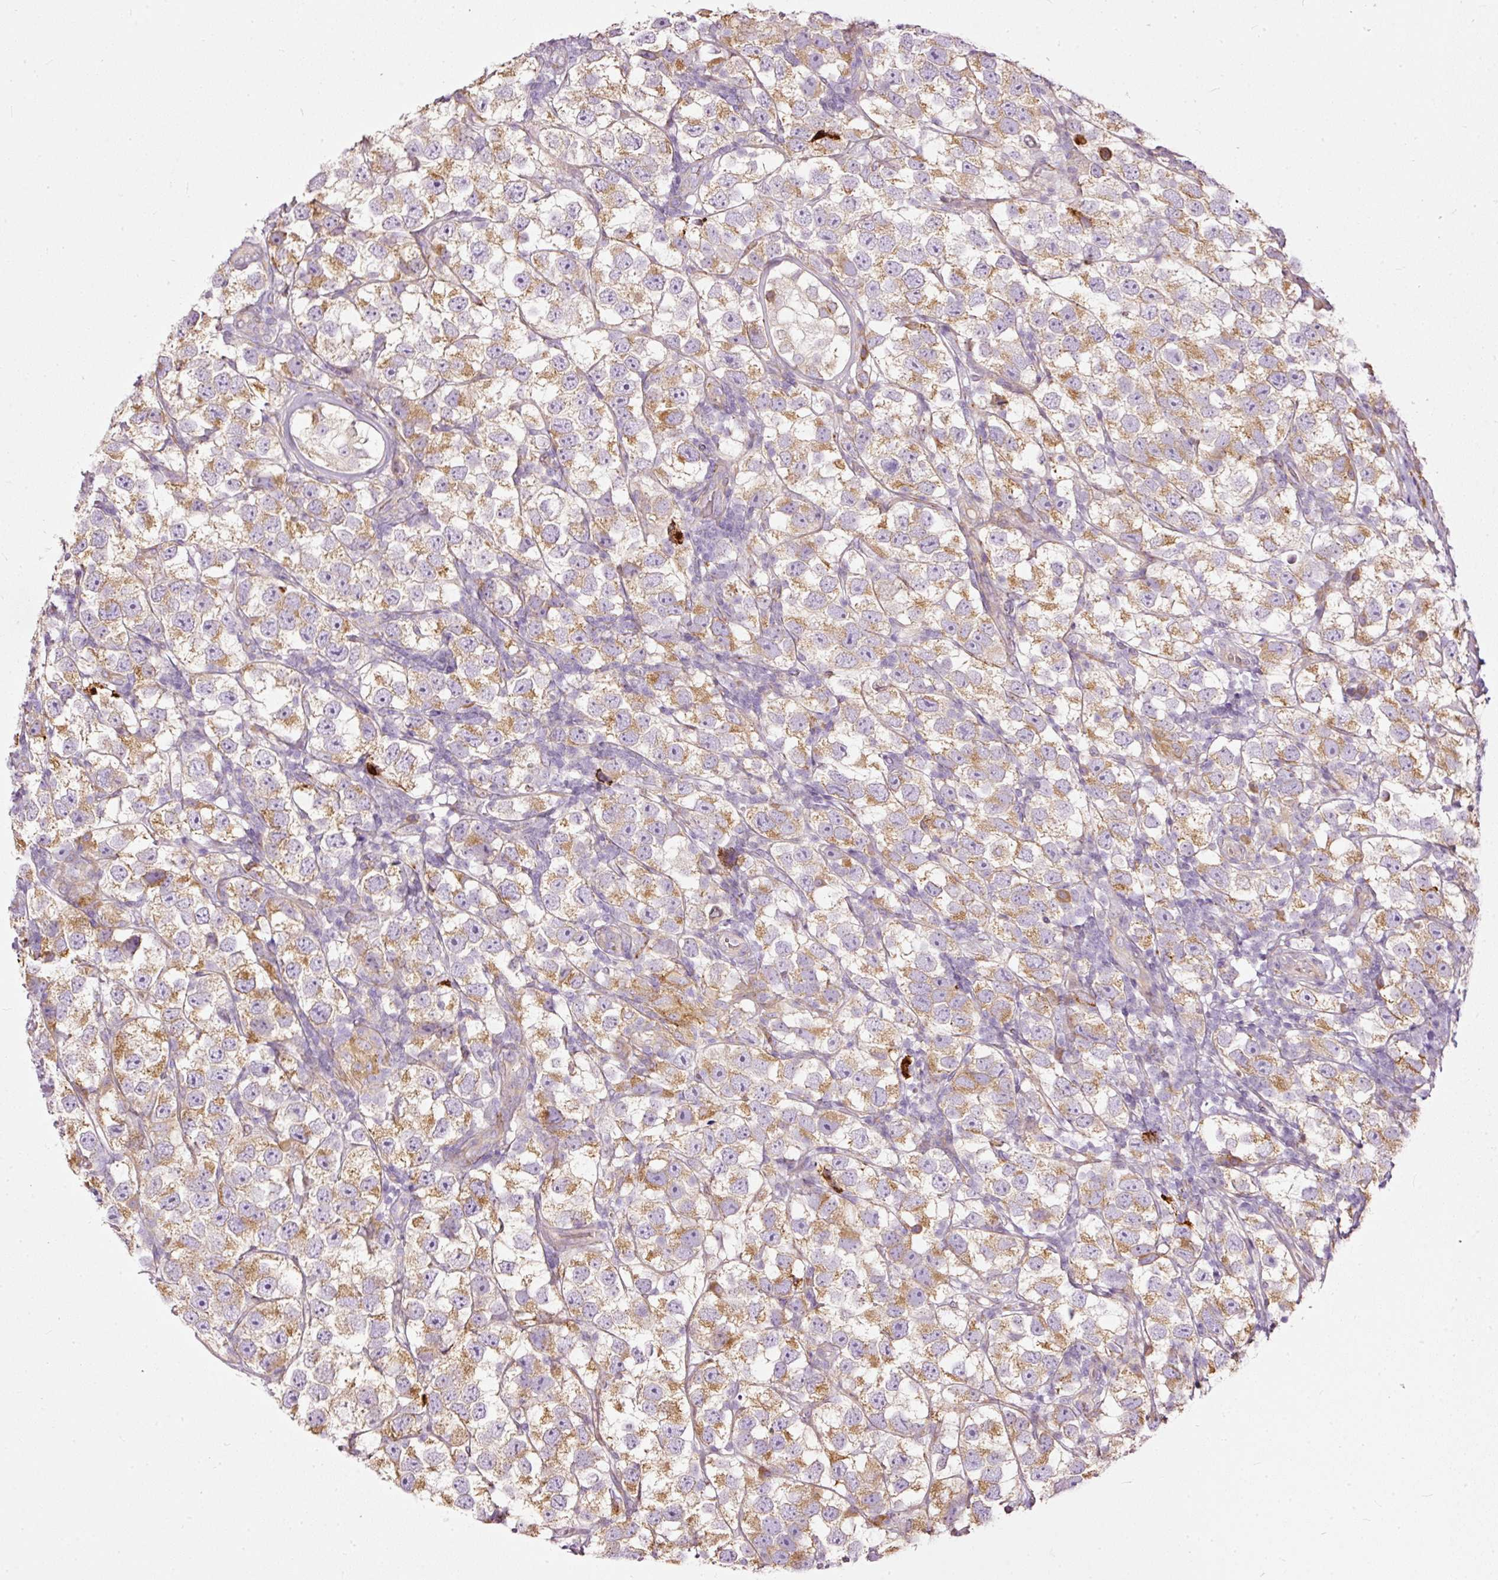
{"staining": {"intensity": "moderate", "quantity": ">75%", "location": "cytoplasmic/membranous"}, "tissue": "testis cancer", "cell_type": "Tumor cells", "image_type": "cancer", "snomed": [{"axis": "morphology", "description": "Seminoma, NOS"}, {"axis": "topography", "description": "Testis"}], "caption": "This is an image of immunohistochemistry (IHC) staining of seminoma (testis), which shows moderate positivity in the cytoplasmic/membranous of tumor cells.", "gene": "PAQR9", "patient": {"sex": "male", "age": 26}}